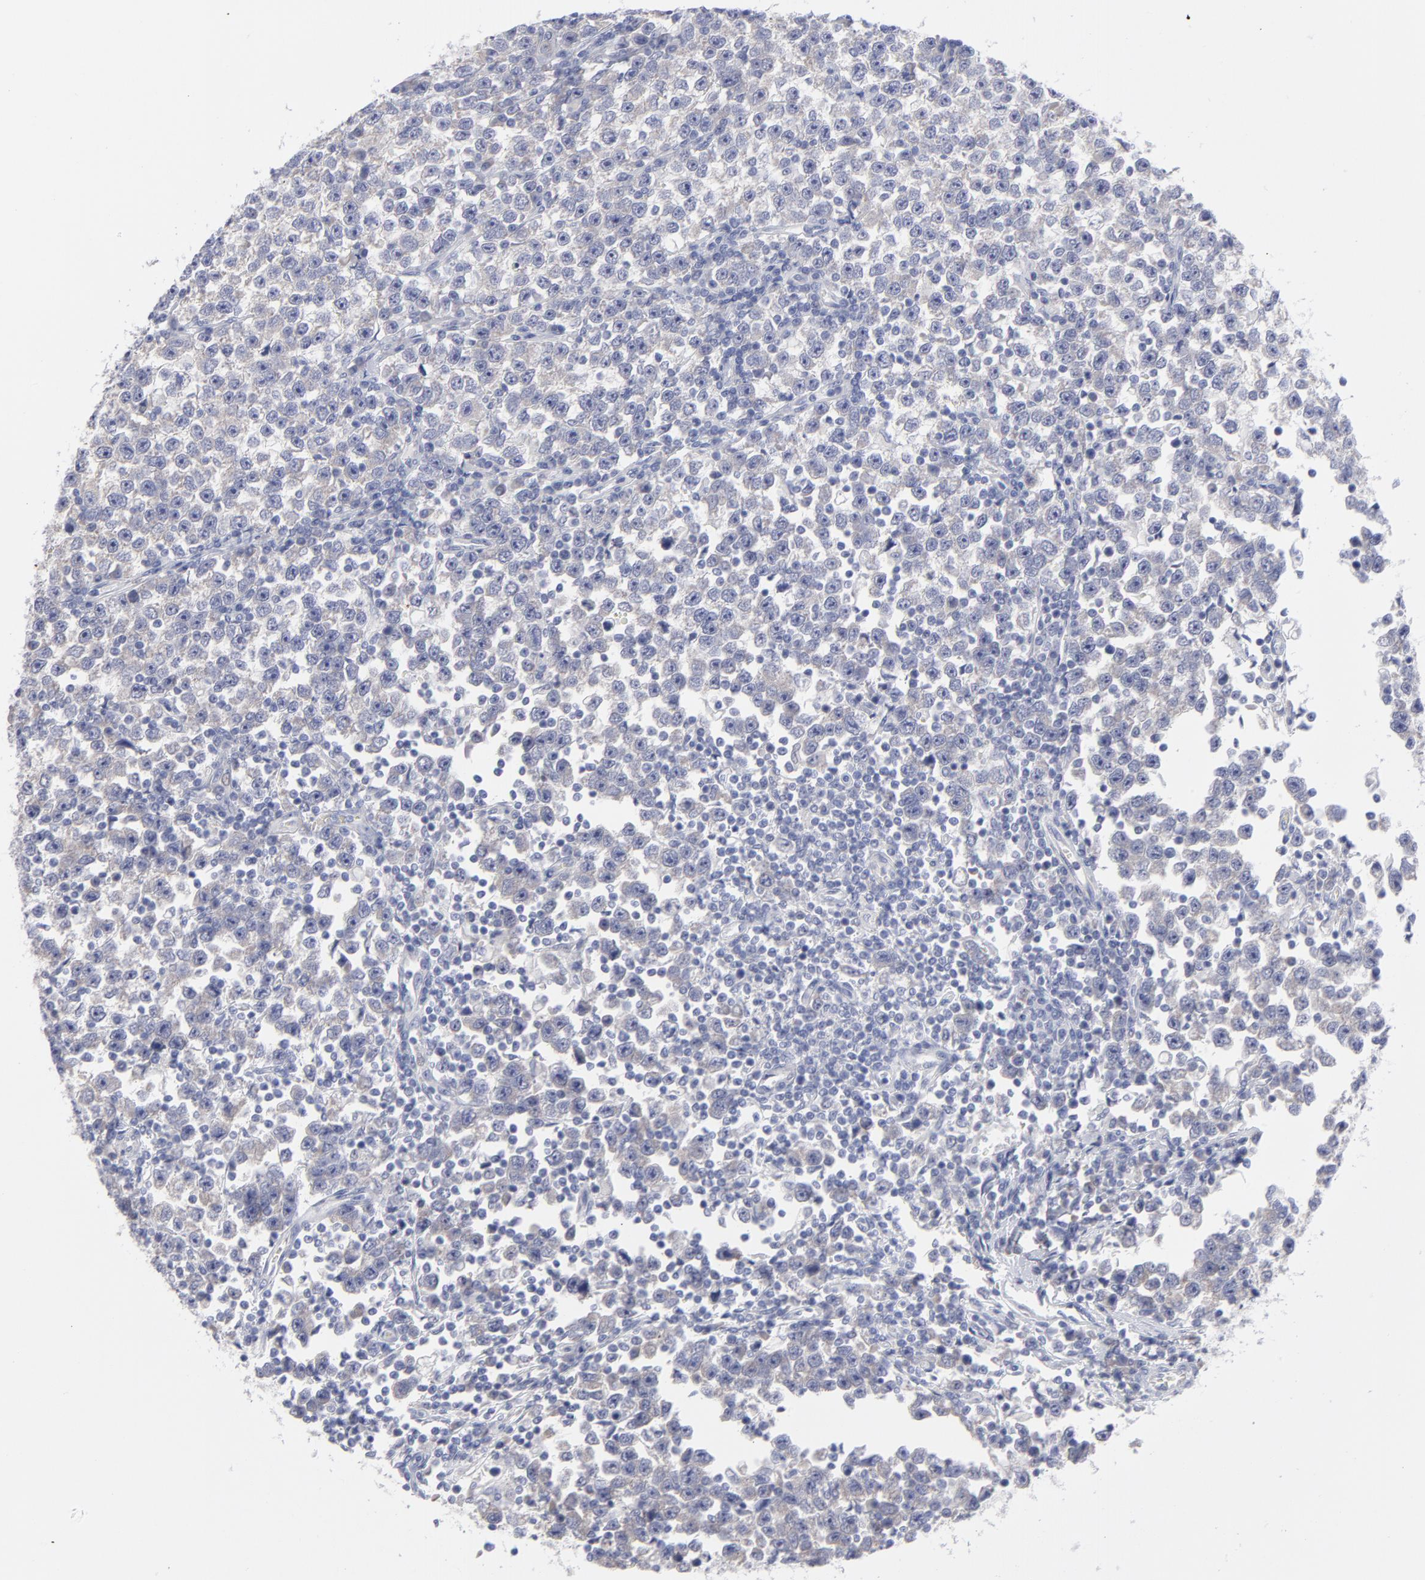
{"staining": {"intensity": "negative", "quantity": "none", "location": "none"}, "tissue": "testis cancer", "cell_type": "Tumor cells", "image_type": "cancer", "snomed": [{"axis": "morphology", "description": "Seminoma, NOS"}, {"axis": "topography", "description": "Testis"}], "caption": "Immunohistochemistry (IHC) histopathology image of seminoma (testis) stained for a protein (brown), which displays no positivity in tumor cells.", "gene": "RPS24", "patient": {"sex": "male", "age": 43}}